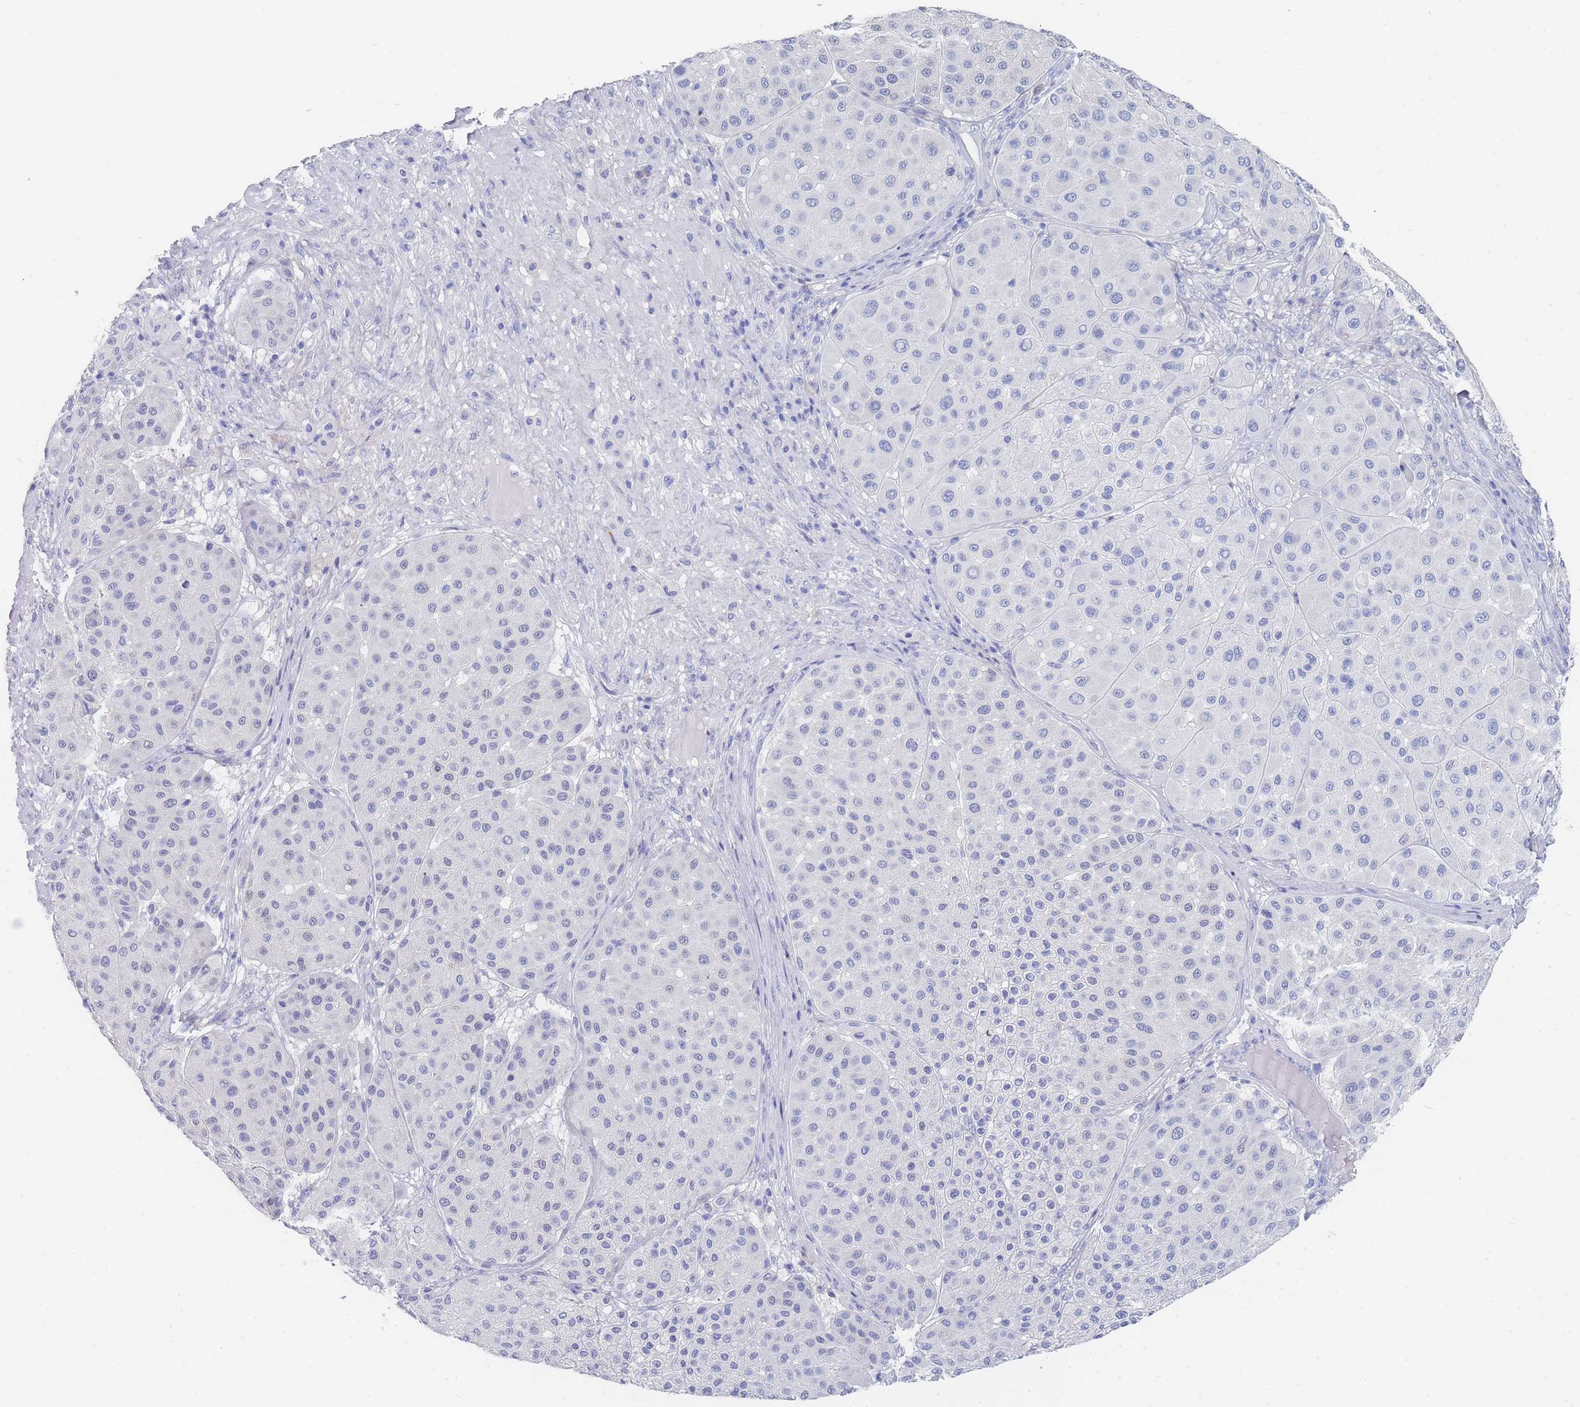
{"staining": {"intensity": "negative", "quantity": "none", "location": "none"}, "tissue": "melanoma", "cell_type": "Tumor cells", "image_type": "cancer", "snomed": [{"axis": "morphology", "description": "Malignant melanoma, Metastatic site"}, {"axis": "topography", "description": "Smooth muscle"}], "caption": "This is an IHC photomicrograph of human melanoma. There is no staining in tumor cells.", "gene": "SLC25A35", "patient": {"sex": "male", "age": 41}}